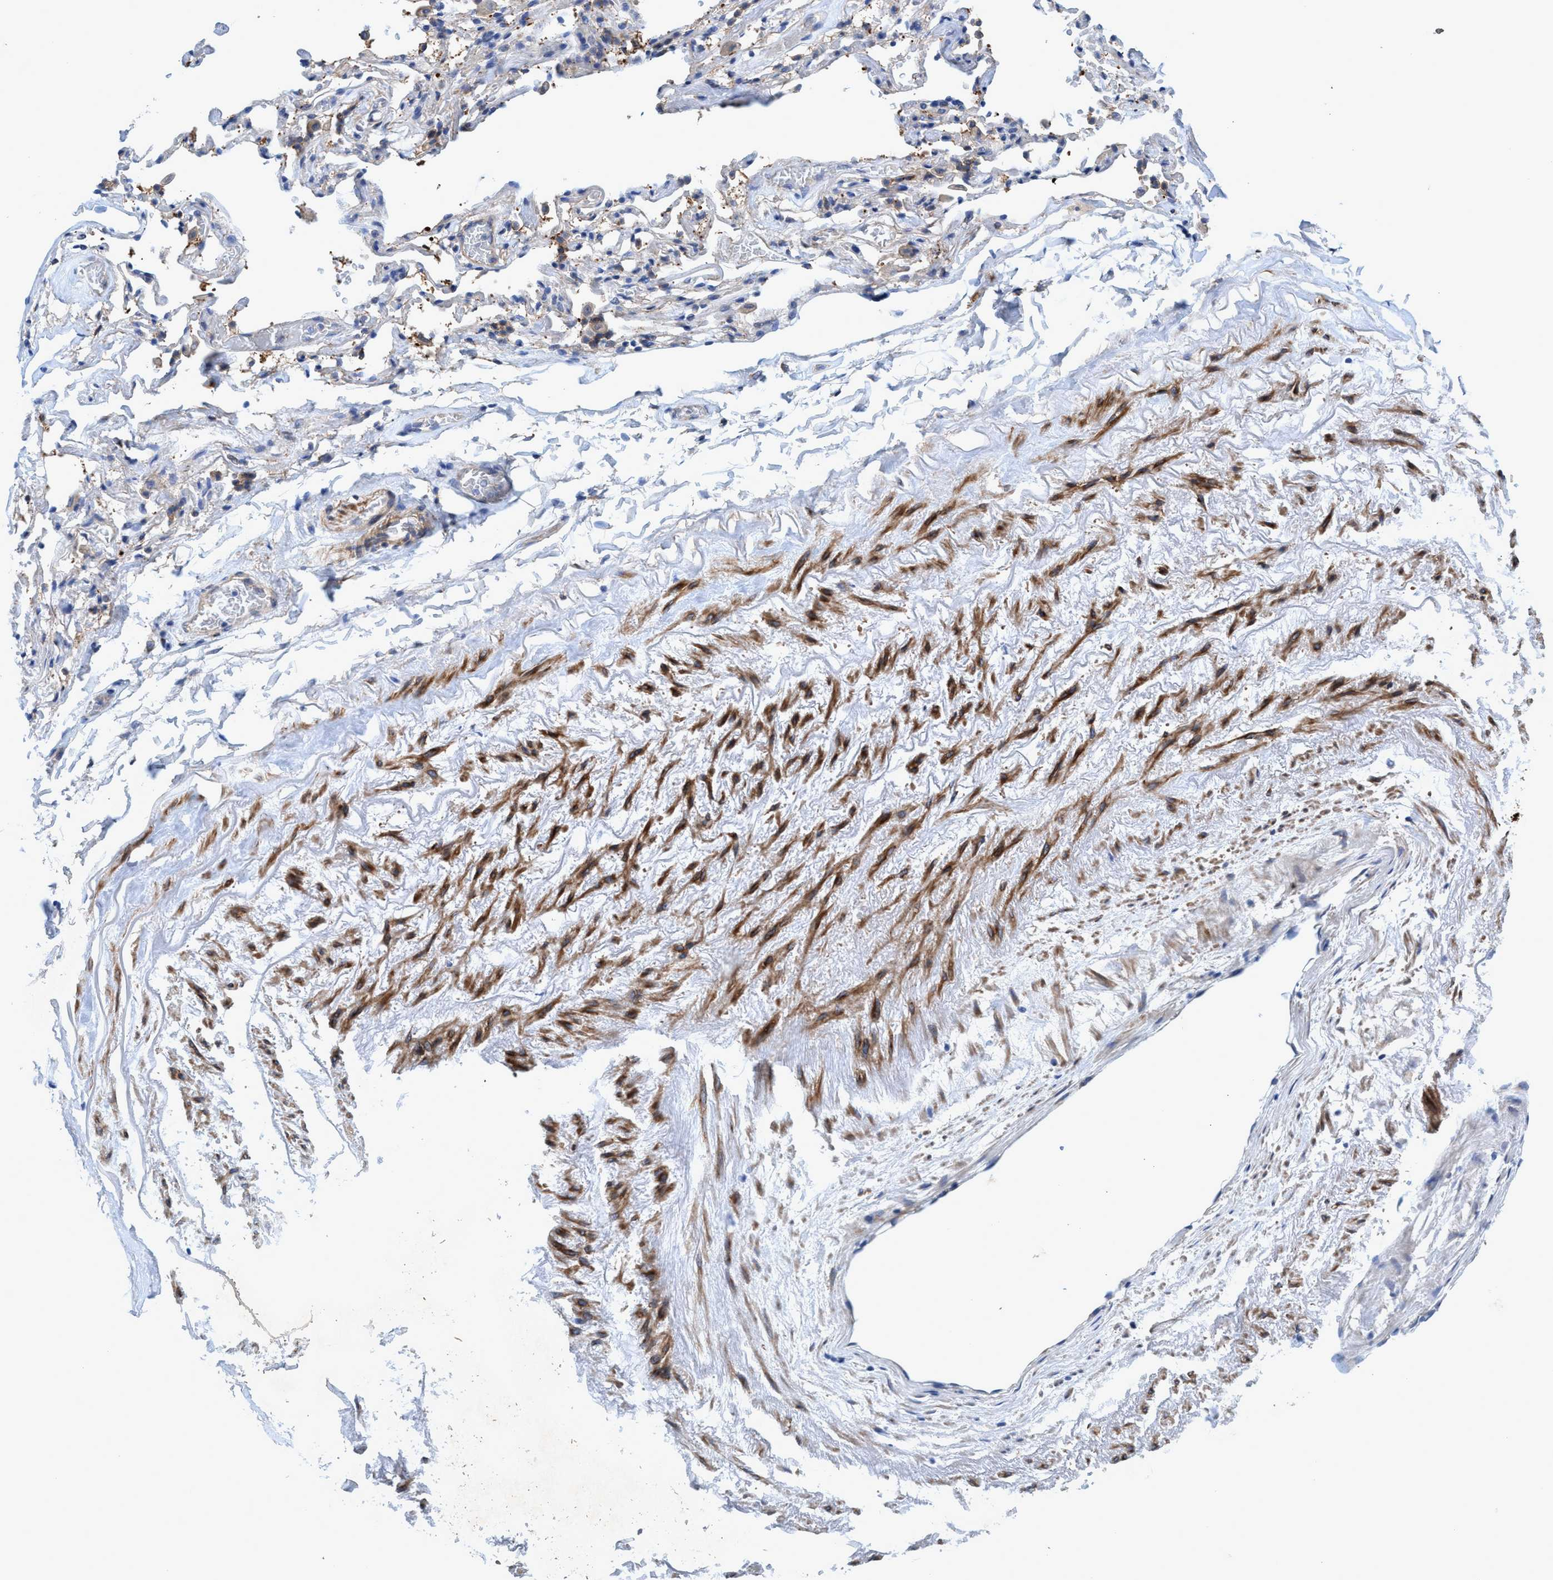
{"staining": {"intensity": "negative", "quantity": "none", "location": "none"}, "tissue": "adipose tissue", "cell_type": "Adipocytes", "image_type": "normal", "snomed": [{"axis": "morphology", "description": "Normal tissue, NOS"}, {"axis": "topography", "description": "Cartilage tissue"}, {"axis": "topography", "description": "Lung"}], "caption": "Protein analysis of normal adipose tissue exhibits no significant positivity in adipocytes.", "gene": "GULP1", "patient": {"sex": "female", "age": 77}}